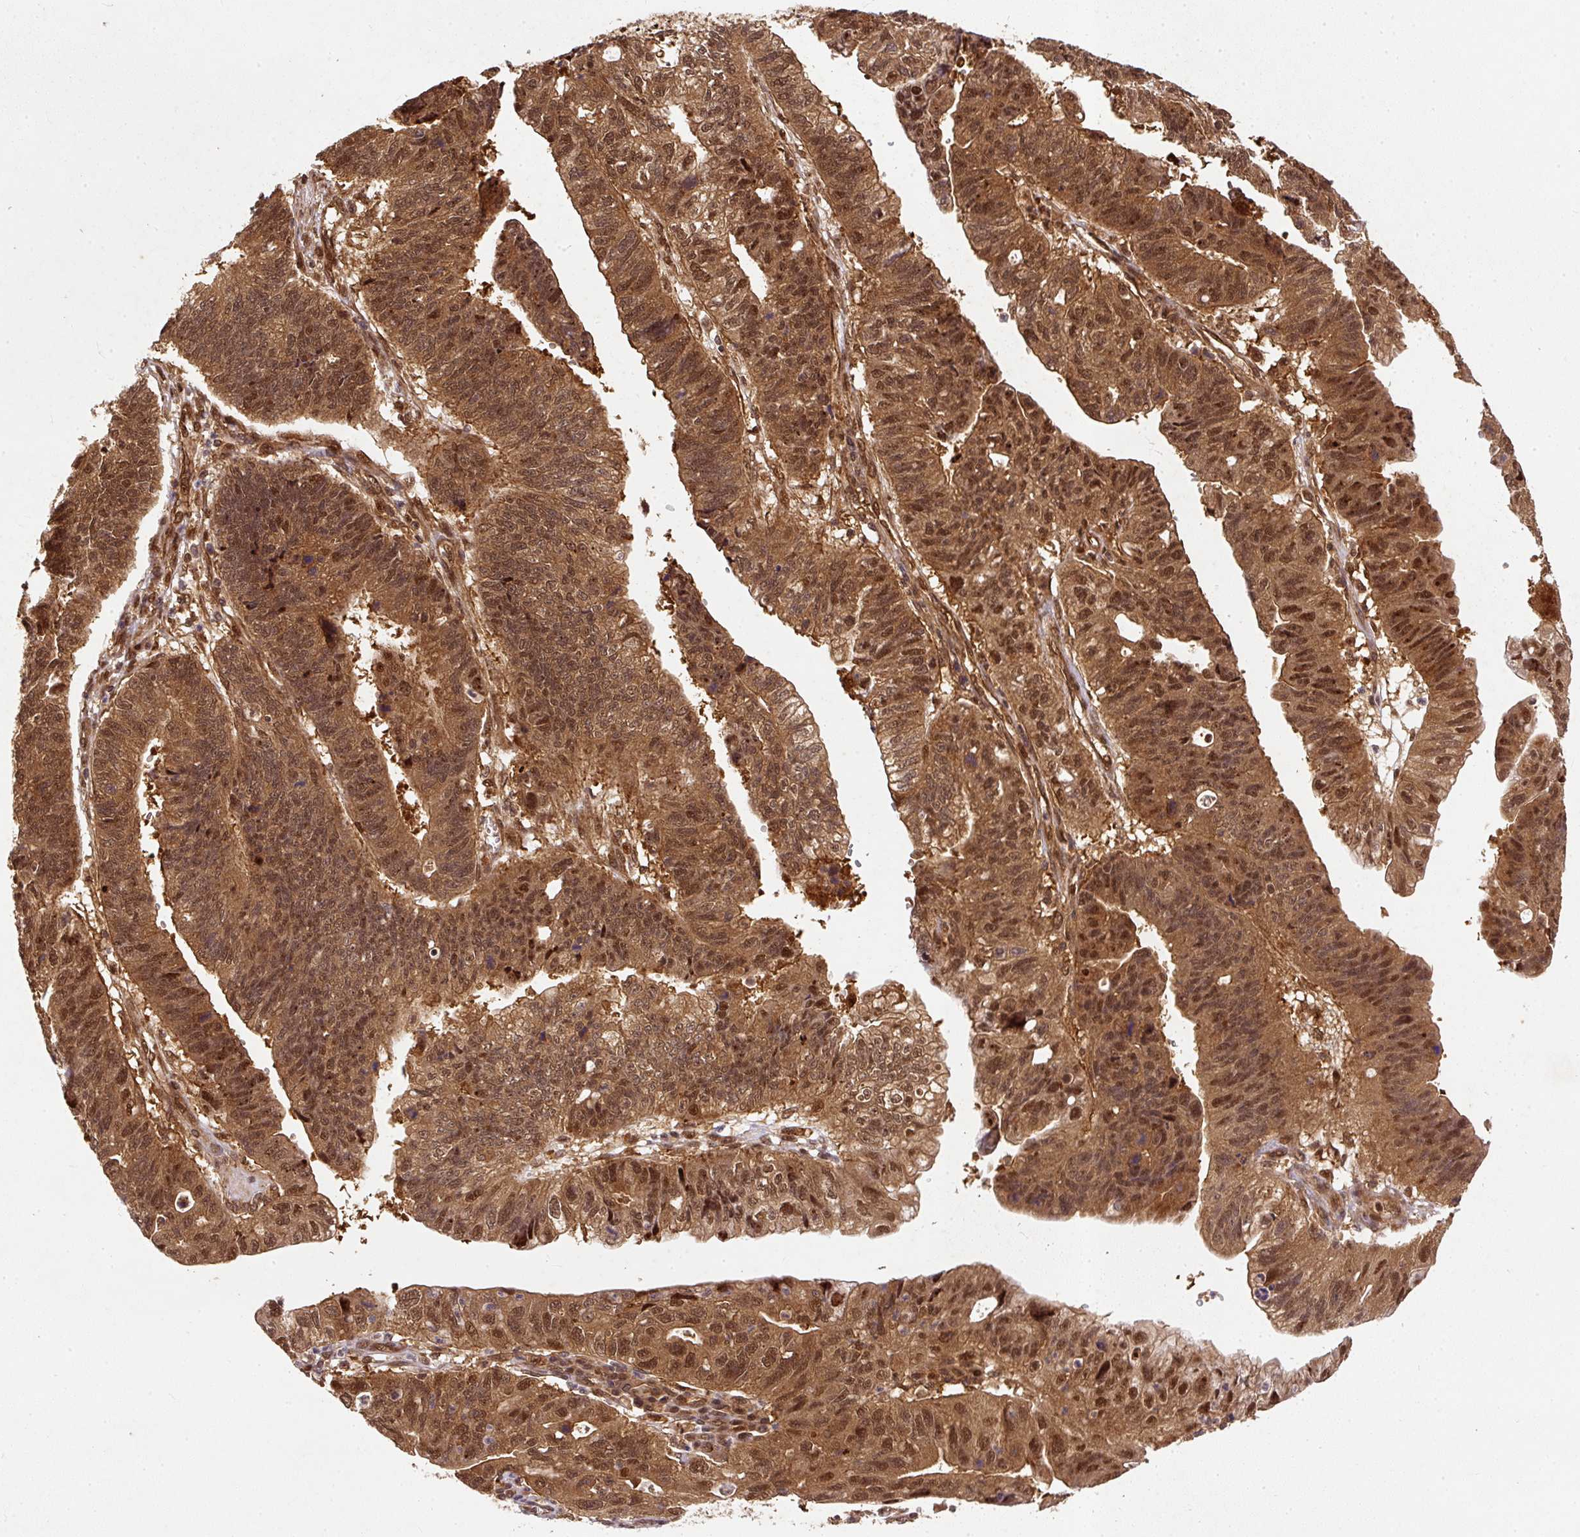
{"staining": {"intensity": "moderate", "quantity": ">75%", "location": "cytoplasmic/membranous,nuclear"}, "tissue": "stomach cancer", "cell_type": "Tumor cells", "image_type": "cancer", "snomed": [{"axis": "morphology", "description": "Adenocarcinoma, NOS"}, {"axis": "topography", "description": "Stomach"}], "caption": "IHC histopathology image of human adenocarcinoma (stomach) stained for a protein (brown), which displays medium levels of moderate cytoplasmic/membranous and nuclear expression in about >75% of tumor cells.", "gene": "PSMD1", "patient": {"sex": "male", "age": 59}}